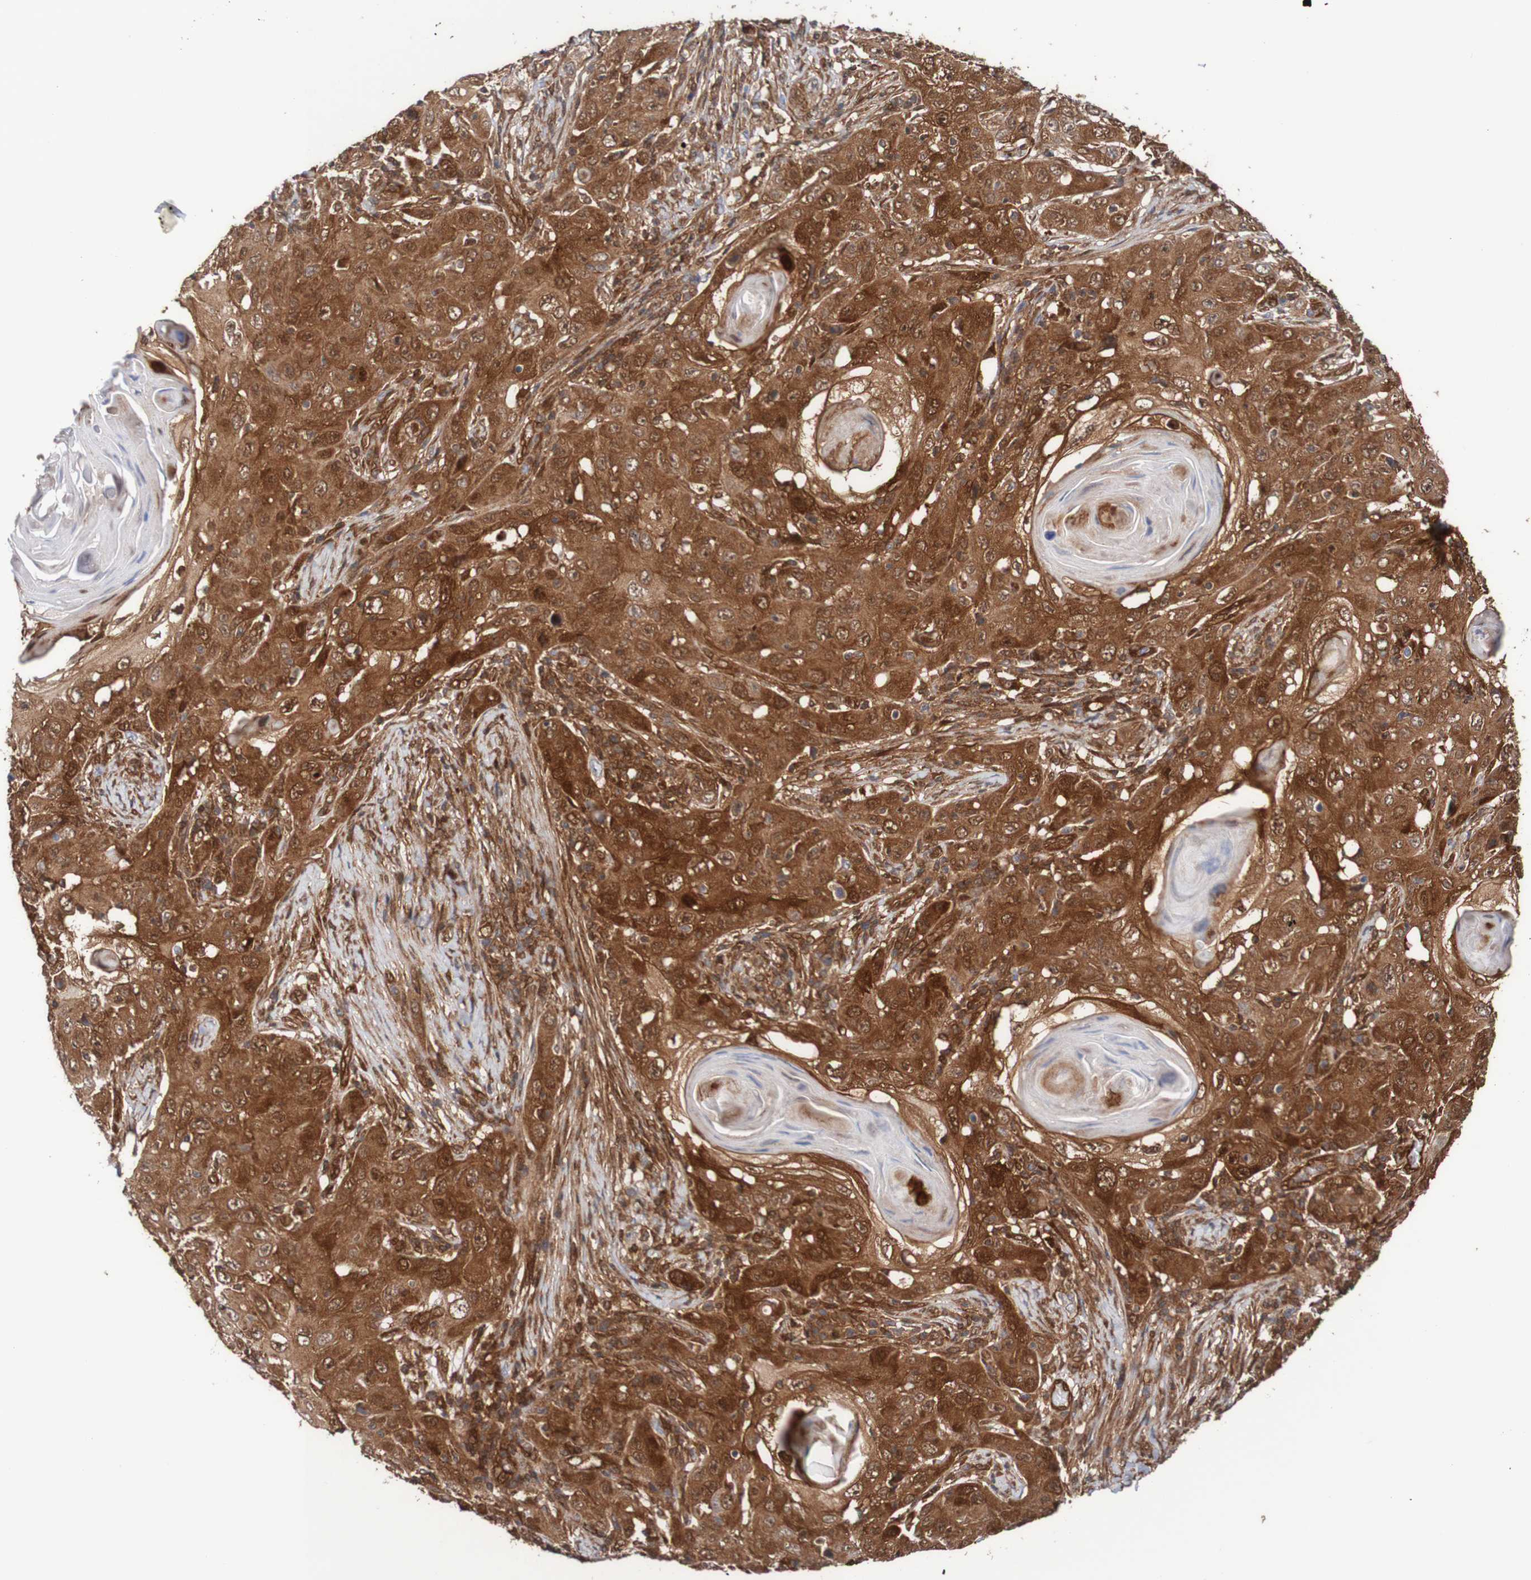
{"staining": {"intensity": "strong", "quantity": ">75%", "location": "cytoplasmic/membranous"}, "tissue": "skin cancer", "cell_type": "Tumor cells", "image_type": "cancer", "snomed": [{"axis": "morphology", "description": "Squamous cell carcinoma, NOS"}, {"axis": "topography", "description": "Skin"}], "caption": "An image showing strong cytoplasmic/membranous positivity in about >75% of tumor cells in squamous cell carcinoma (skin), as visualized by brown immunohistochemical staining.", "gene": "RIGI", "patient": {"sex": "female", "age": 88}}